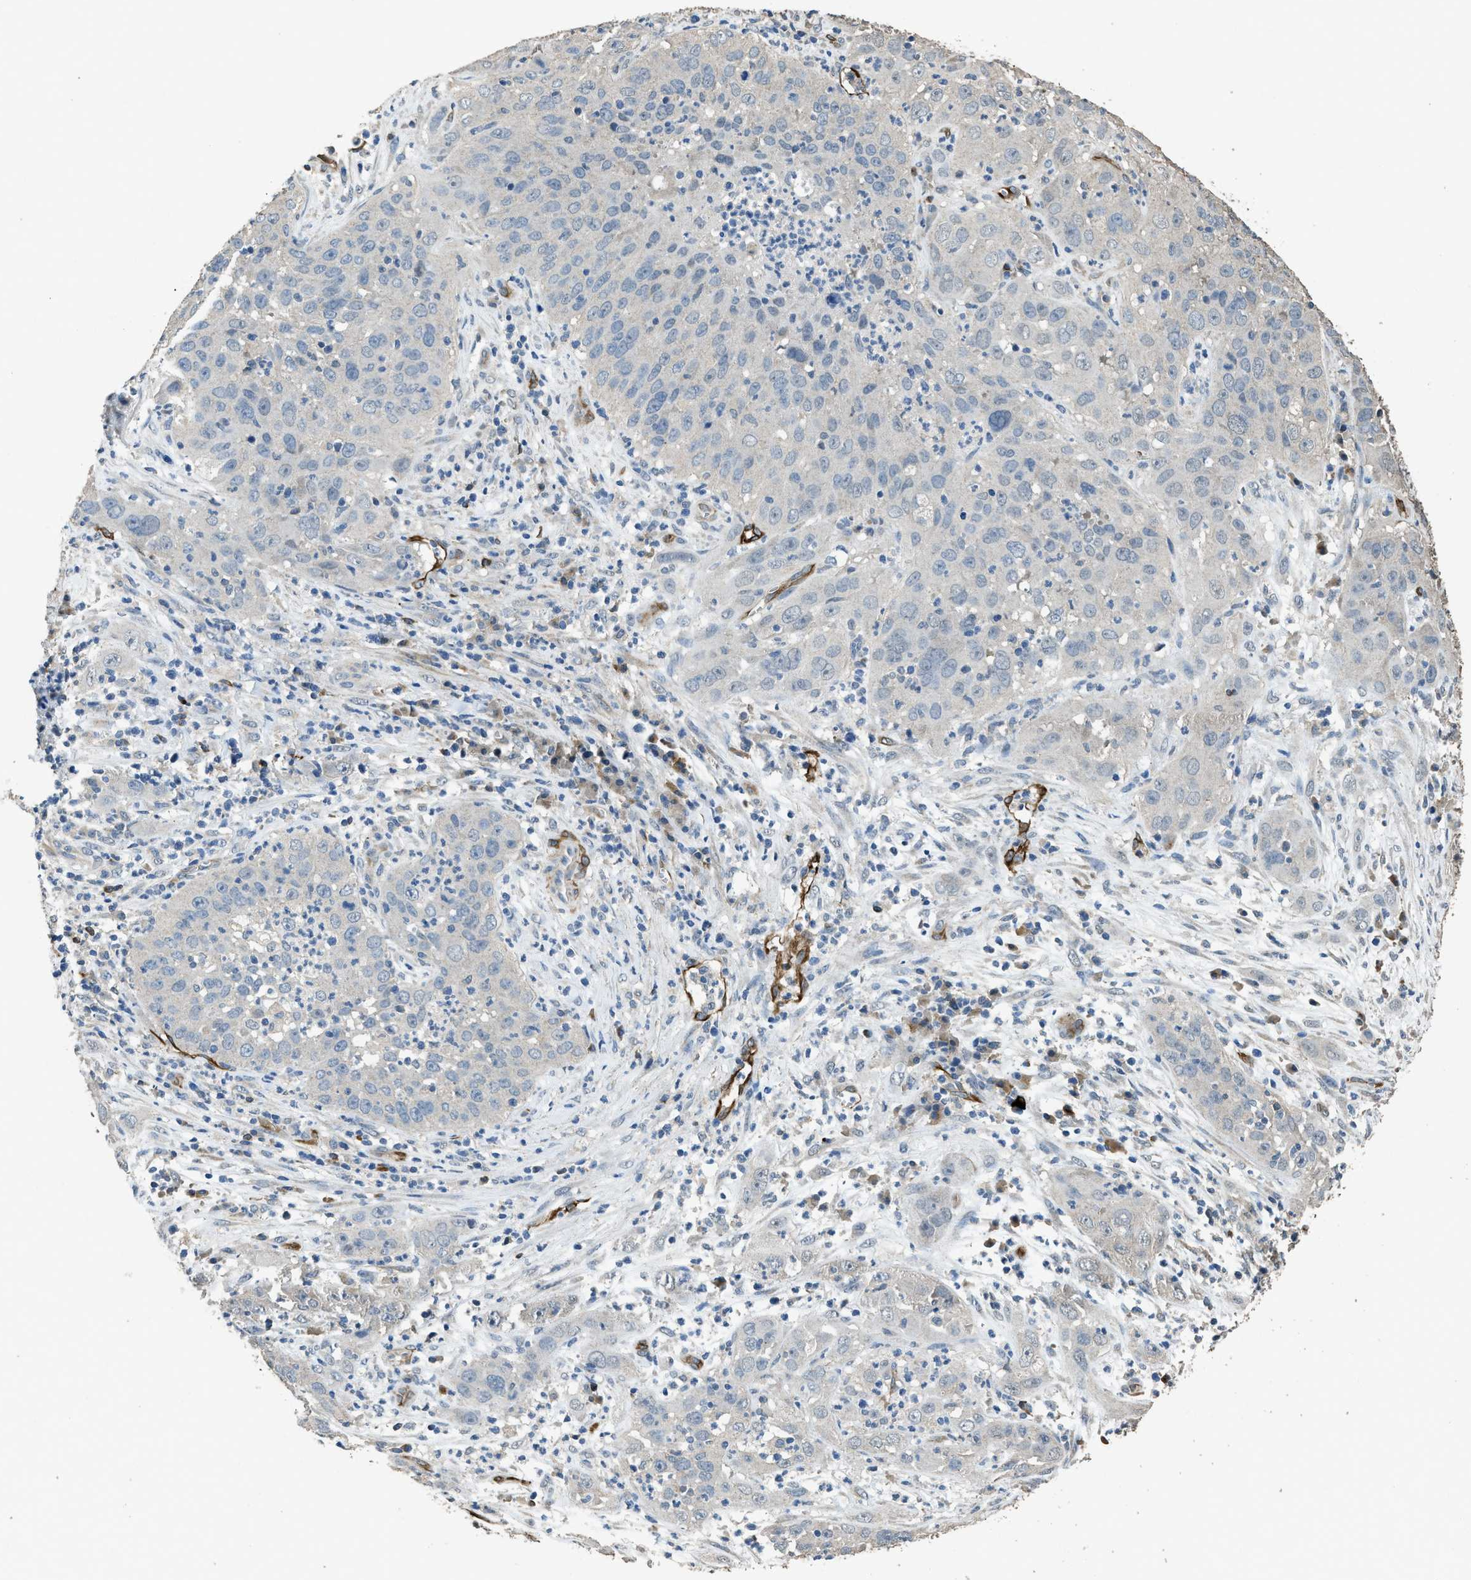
{"staining": {"intensity": "negative", "quantity": "none", "location": "none"}, "tissue": "cervical cancer", "cell_type": "Tumor cells", "image_type": "cancer", "snomed": [{"axis": "morphology", "description": "Squamous cell carcinoma, NOS"}, {"axis": "topography", "description": "Cervix"}], "caption": "Cervical cancer (squamous cell carcinoma) was stained to show a protein in brown. There is no significant staining in tumor cells. (DAB (3,3'-diaminobenzidine) immunohistochemistry visualized using brightfield microscopy, high magnification).", "gene": "SYNM", "patient": {"sex": "female", "age": 32}}